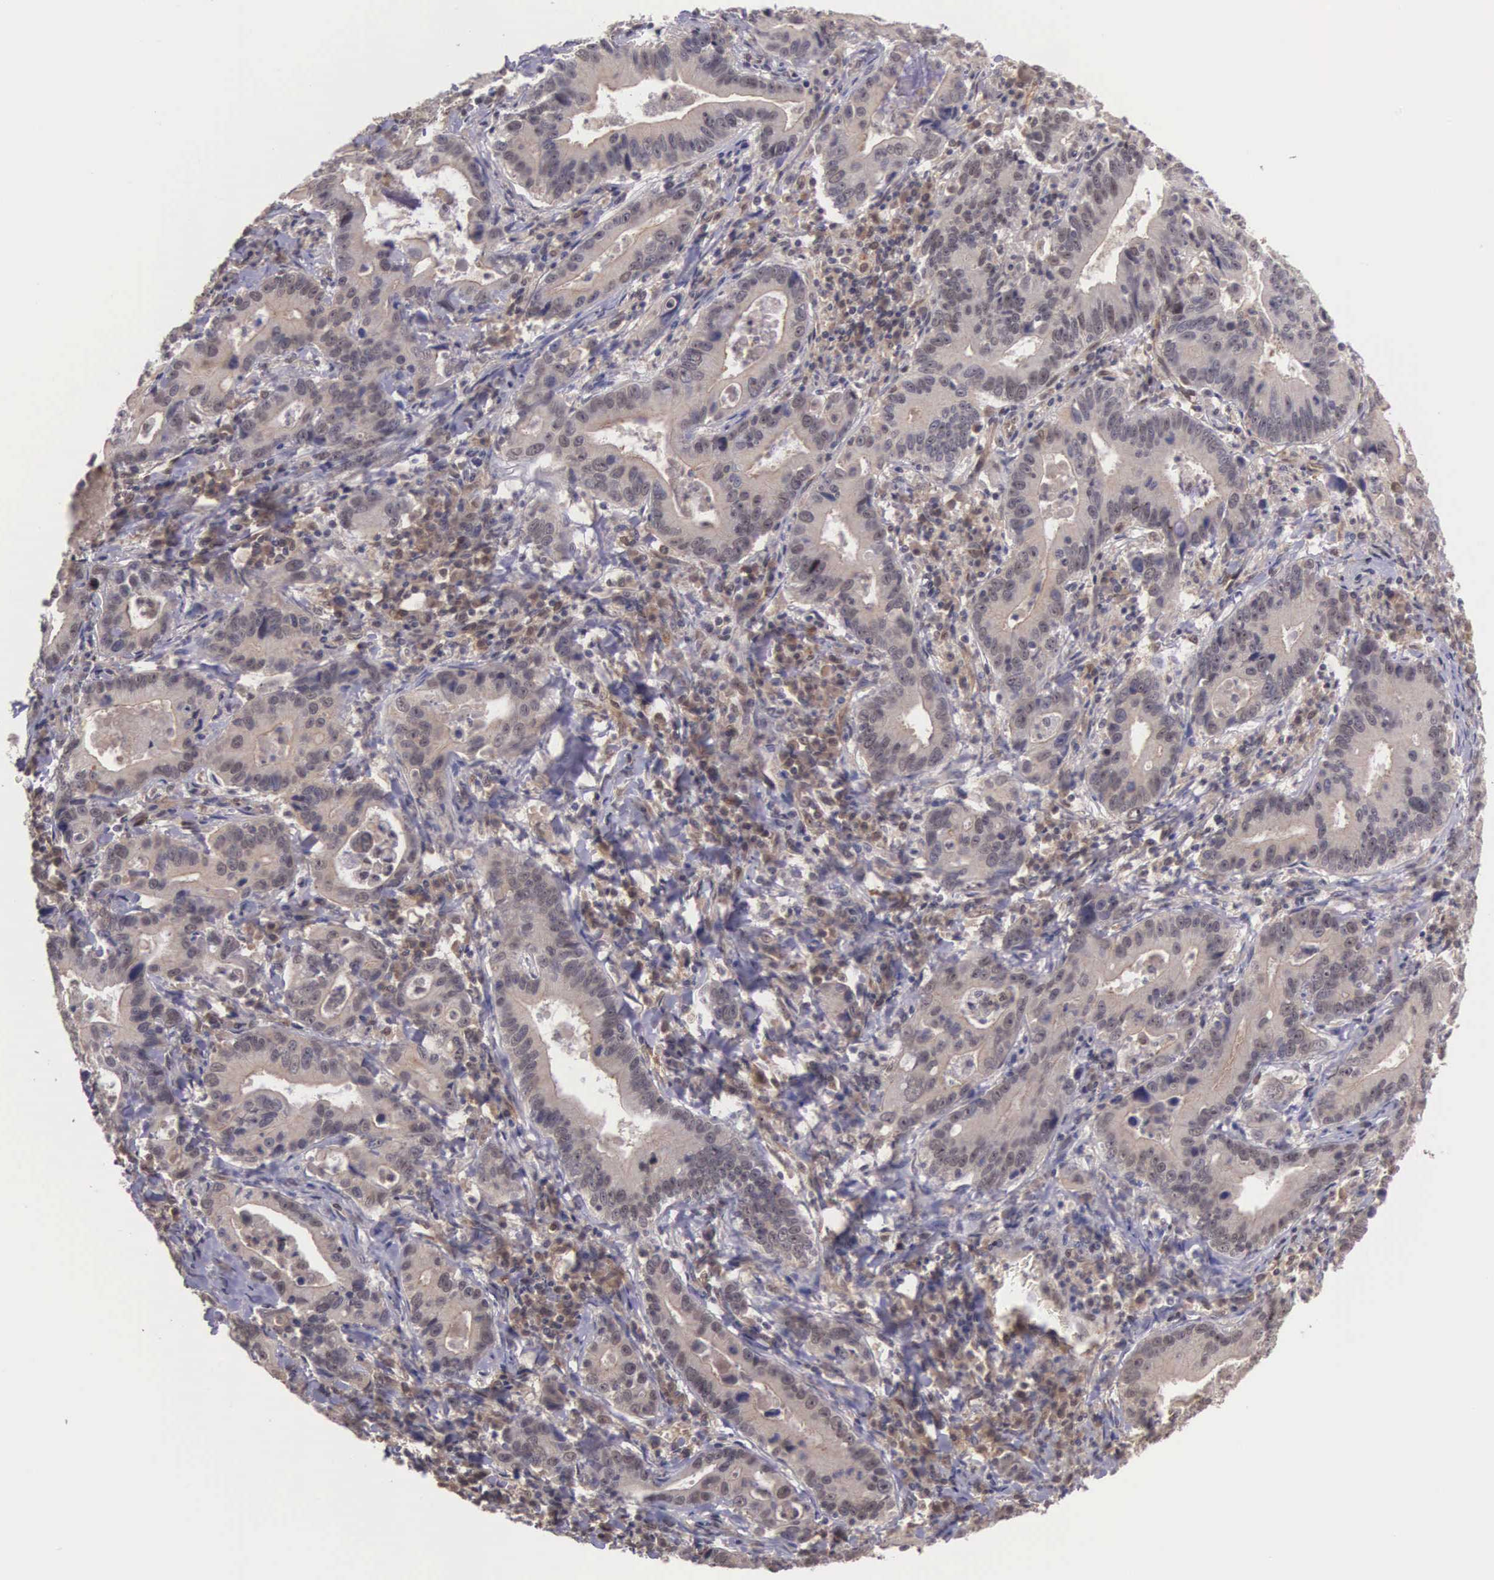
{"staining": {"intensity": "weak", "quantity": ">75%", "location": "cytoplasmic/membranous"}, "tissue": "stomach cancer", "cell_type": "Tumor cells", "image_type": "cancer", "snomed": [{"axis": "morphology", "description": "Adenocarcinoma, NOS"}, {"axis": "topography", "description": "Stomach, upper"}], "caption": "Immunohistochemical staining of stomach cancer exhibits weak cytoplasmic/membranous protein staining in about >75% of tumor cells.", "gene": "VASH1", "patient": {"sex": "male", "age": 63}}